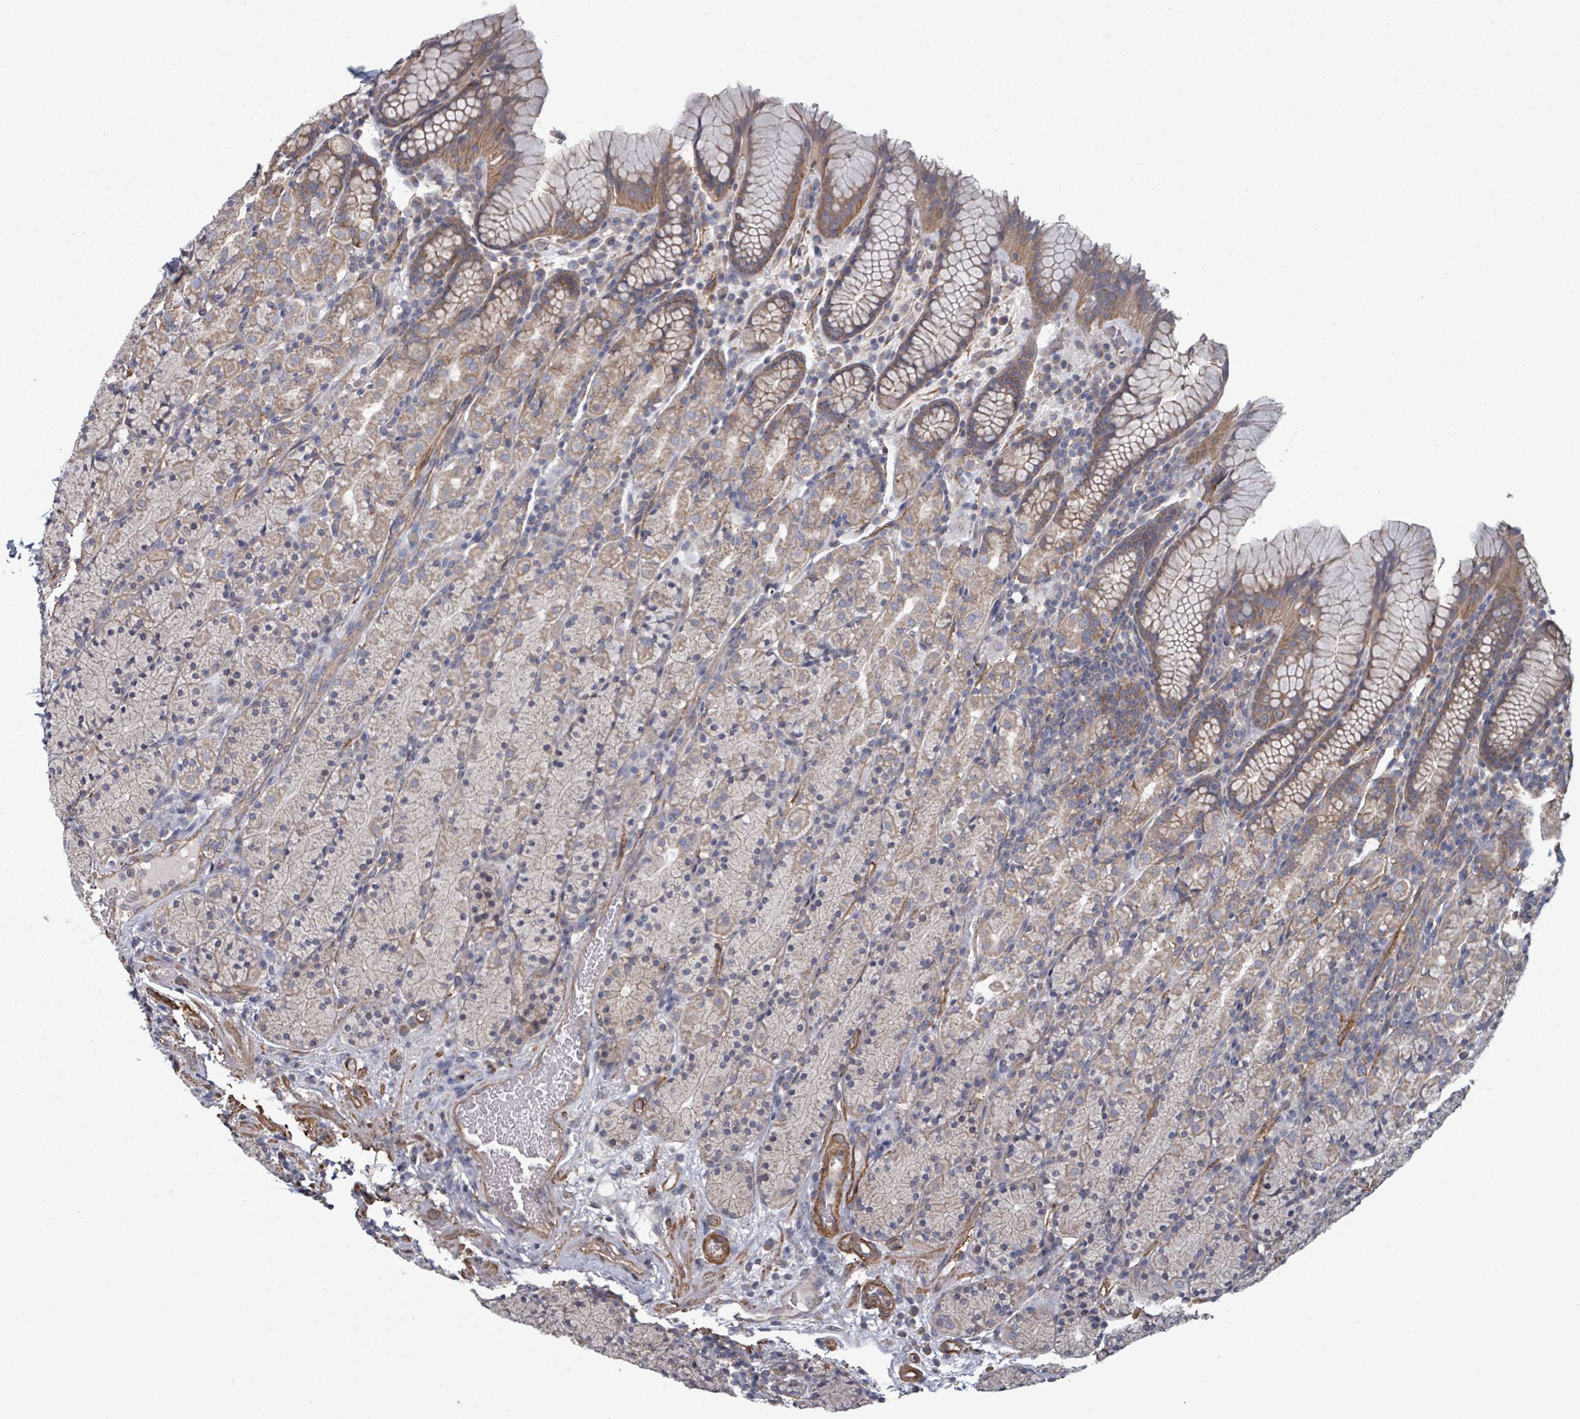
{"staining": {"intensity": "moderate", "quantity": "25%-75%", "location": "cytoplasmic/membranous"}, "tissue": "stomach", "cell_type": "Glandular cells", "image_type": "normal", "snomed": [{"axis": "morphology", "description": "Normal tissue, NOS"}, {"axis": "topography", "description": "Stomach, upper"}, {"axis": "topography", "description": "Stomach"}], "caption": "A brown stain labels moderate cytoplasmic/membranous expression of a protein in glandular cells of unremarkable human stomach.", "gene": "ADCK1", "patient": {"sex": "male", "age": 62}}